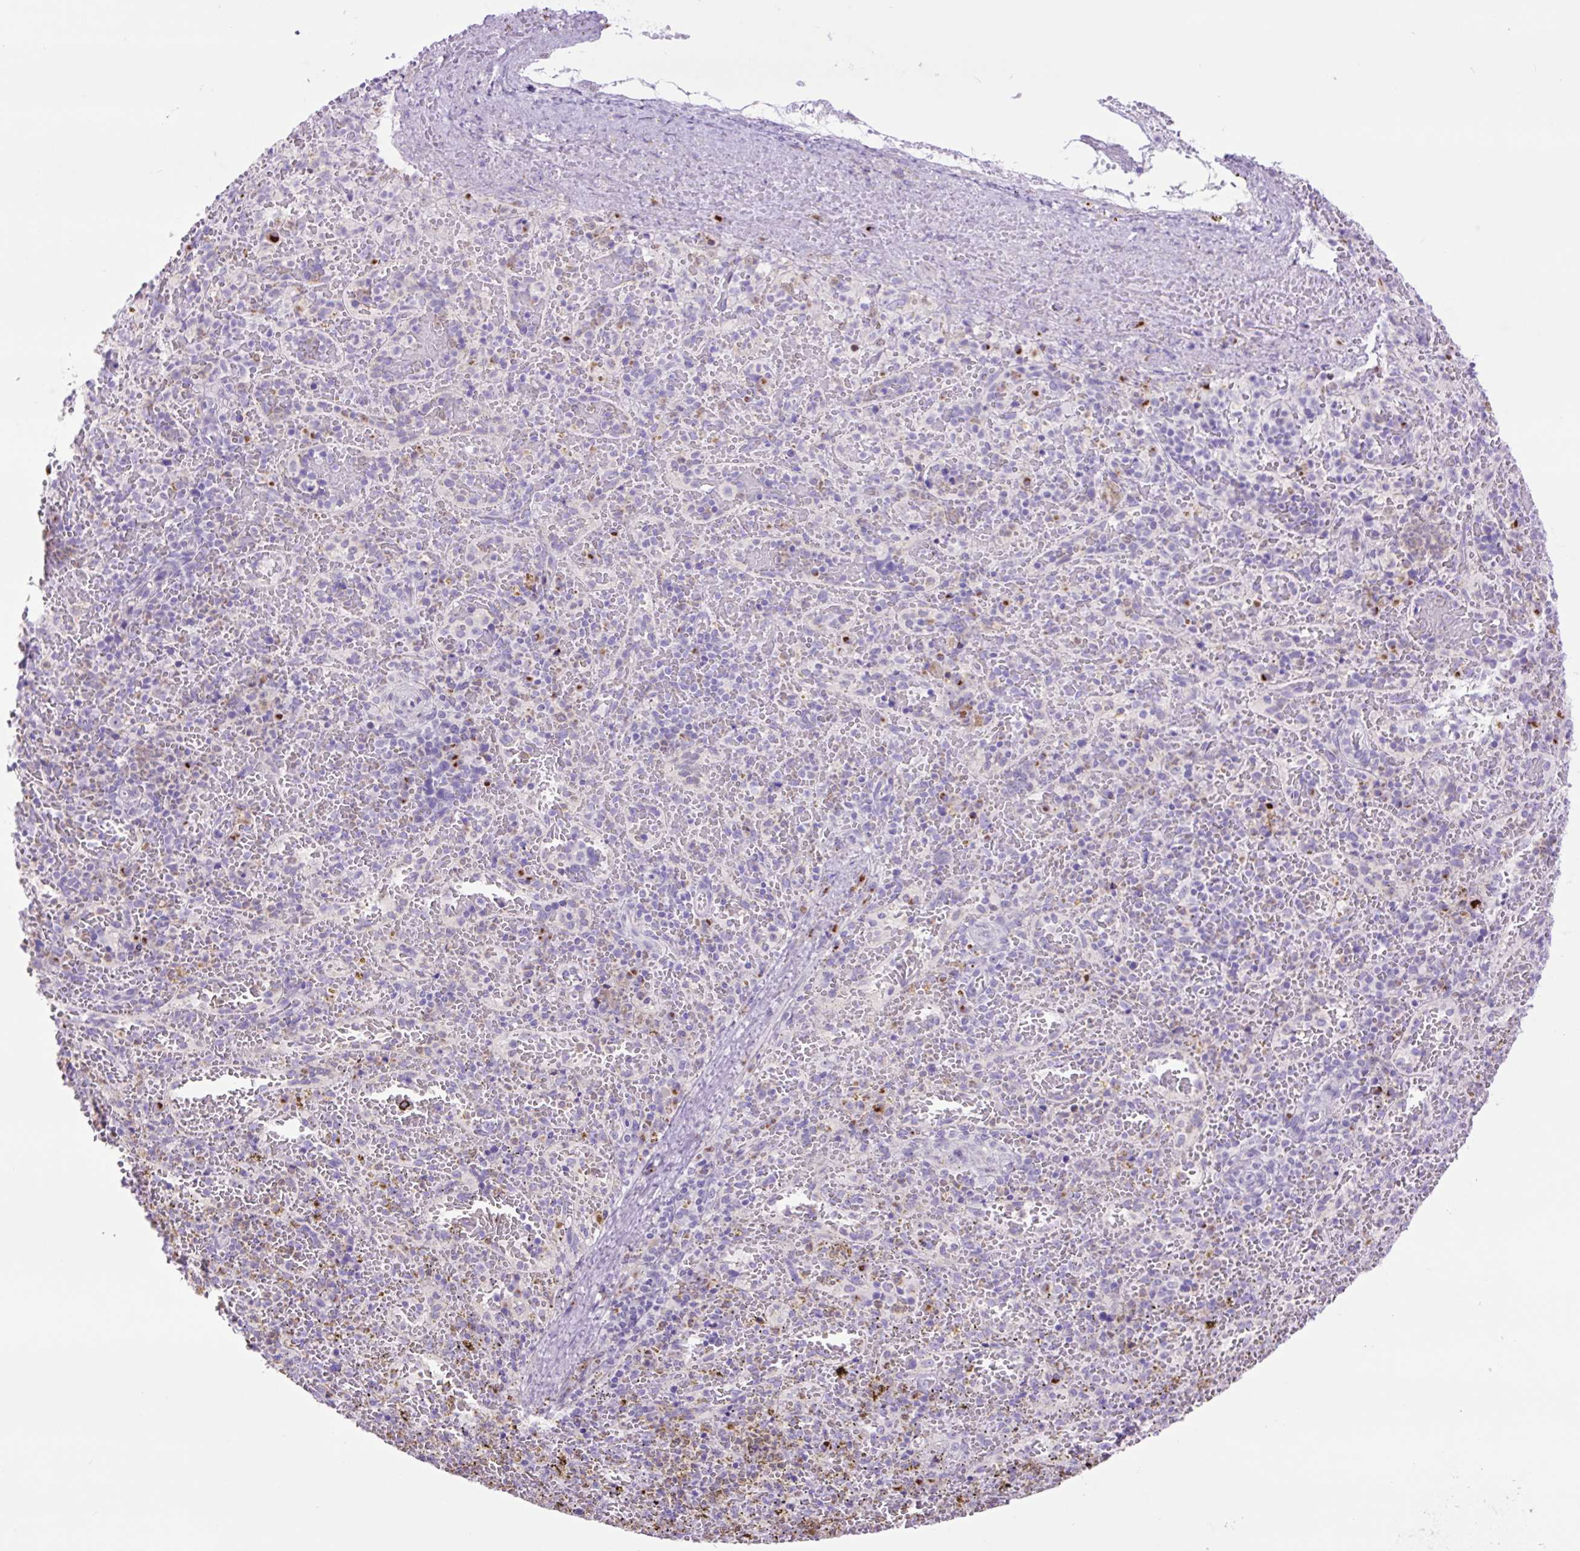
{"staining": {"intensity": "strong", "quantity": "<25%", "location": "cytoplasmic/membranous"}, "tissue": "spleen", "cell_type": "Cells in red pulp", "image_type": "normal", "snomed": [{"axis": "morphology", "description": "Normal tissue, NOS"}, {"axis": "topography", "description": "Spleen"}], "caption": "Spleen stained for a protein demonstrates strong cytoplasmic/membranous positivity in cells in red pulp.", "gene": "MFSD3", "patient": {"sex": "female", "age": 50}}